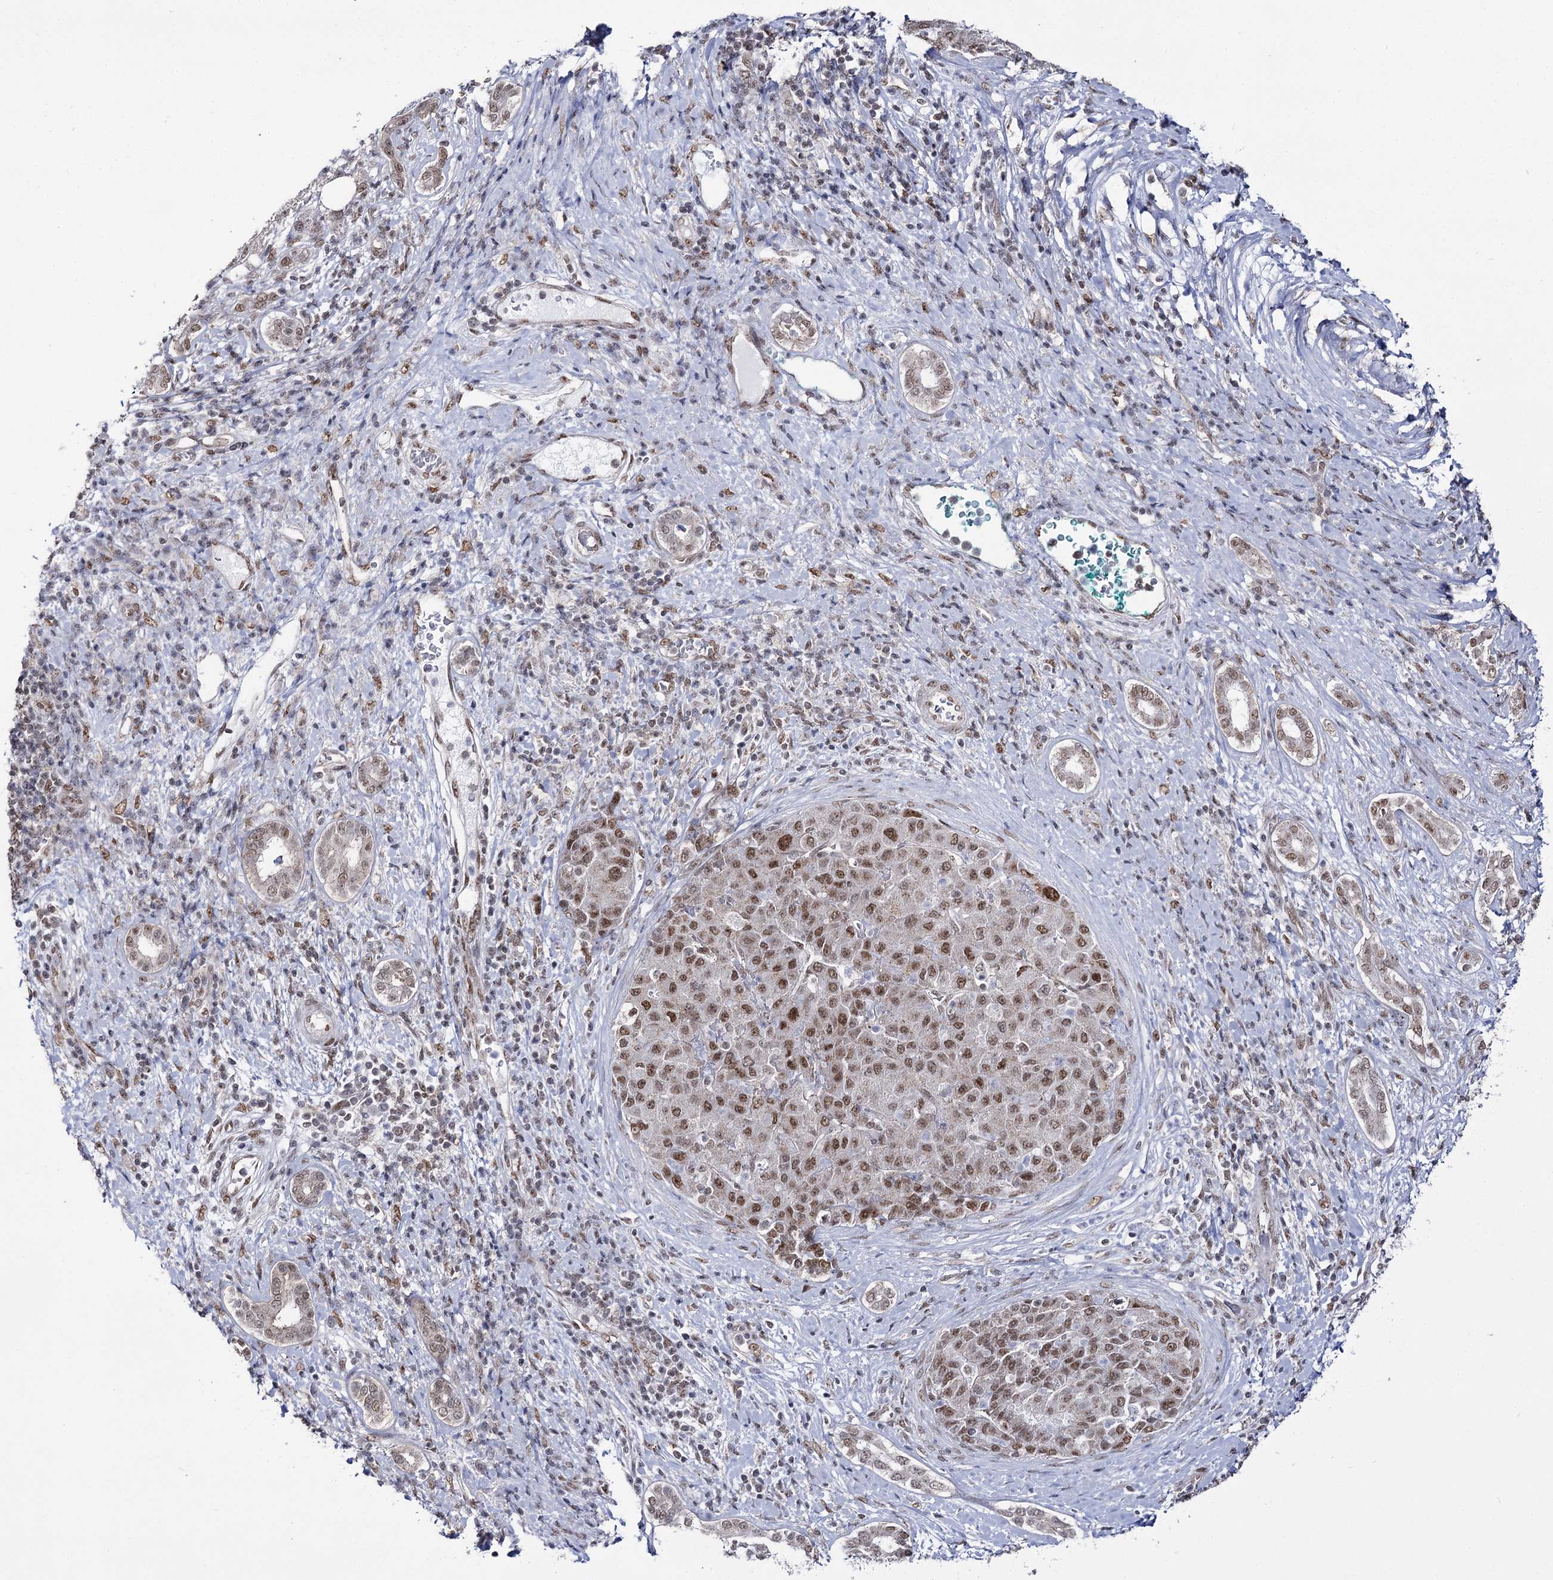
{"staining": {"intensity": "moderate", "quantity": ">75%", "location": "nuclear"}, "tissue": "liver cancer", "cell_type": "Tumor cells", "image_type": "cancer", "snomed": [{"axis": "morphology", "description": "Carcinoma, Hepatocellular, NOS"}, {"axis": "topography", "description": "Liver"}], "caption": "Tumor cells exhibit medium levels of moderate nuclear staining in approximately >75% of cells in liver cancer.", "gene": "VGLL4", "patient": {"sex": "male", "age": 65}}